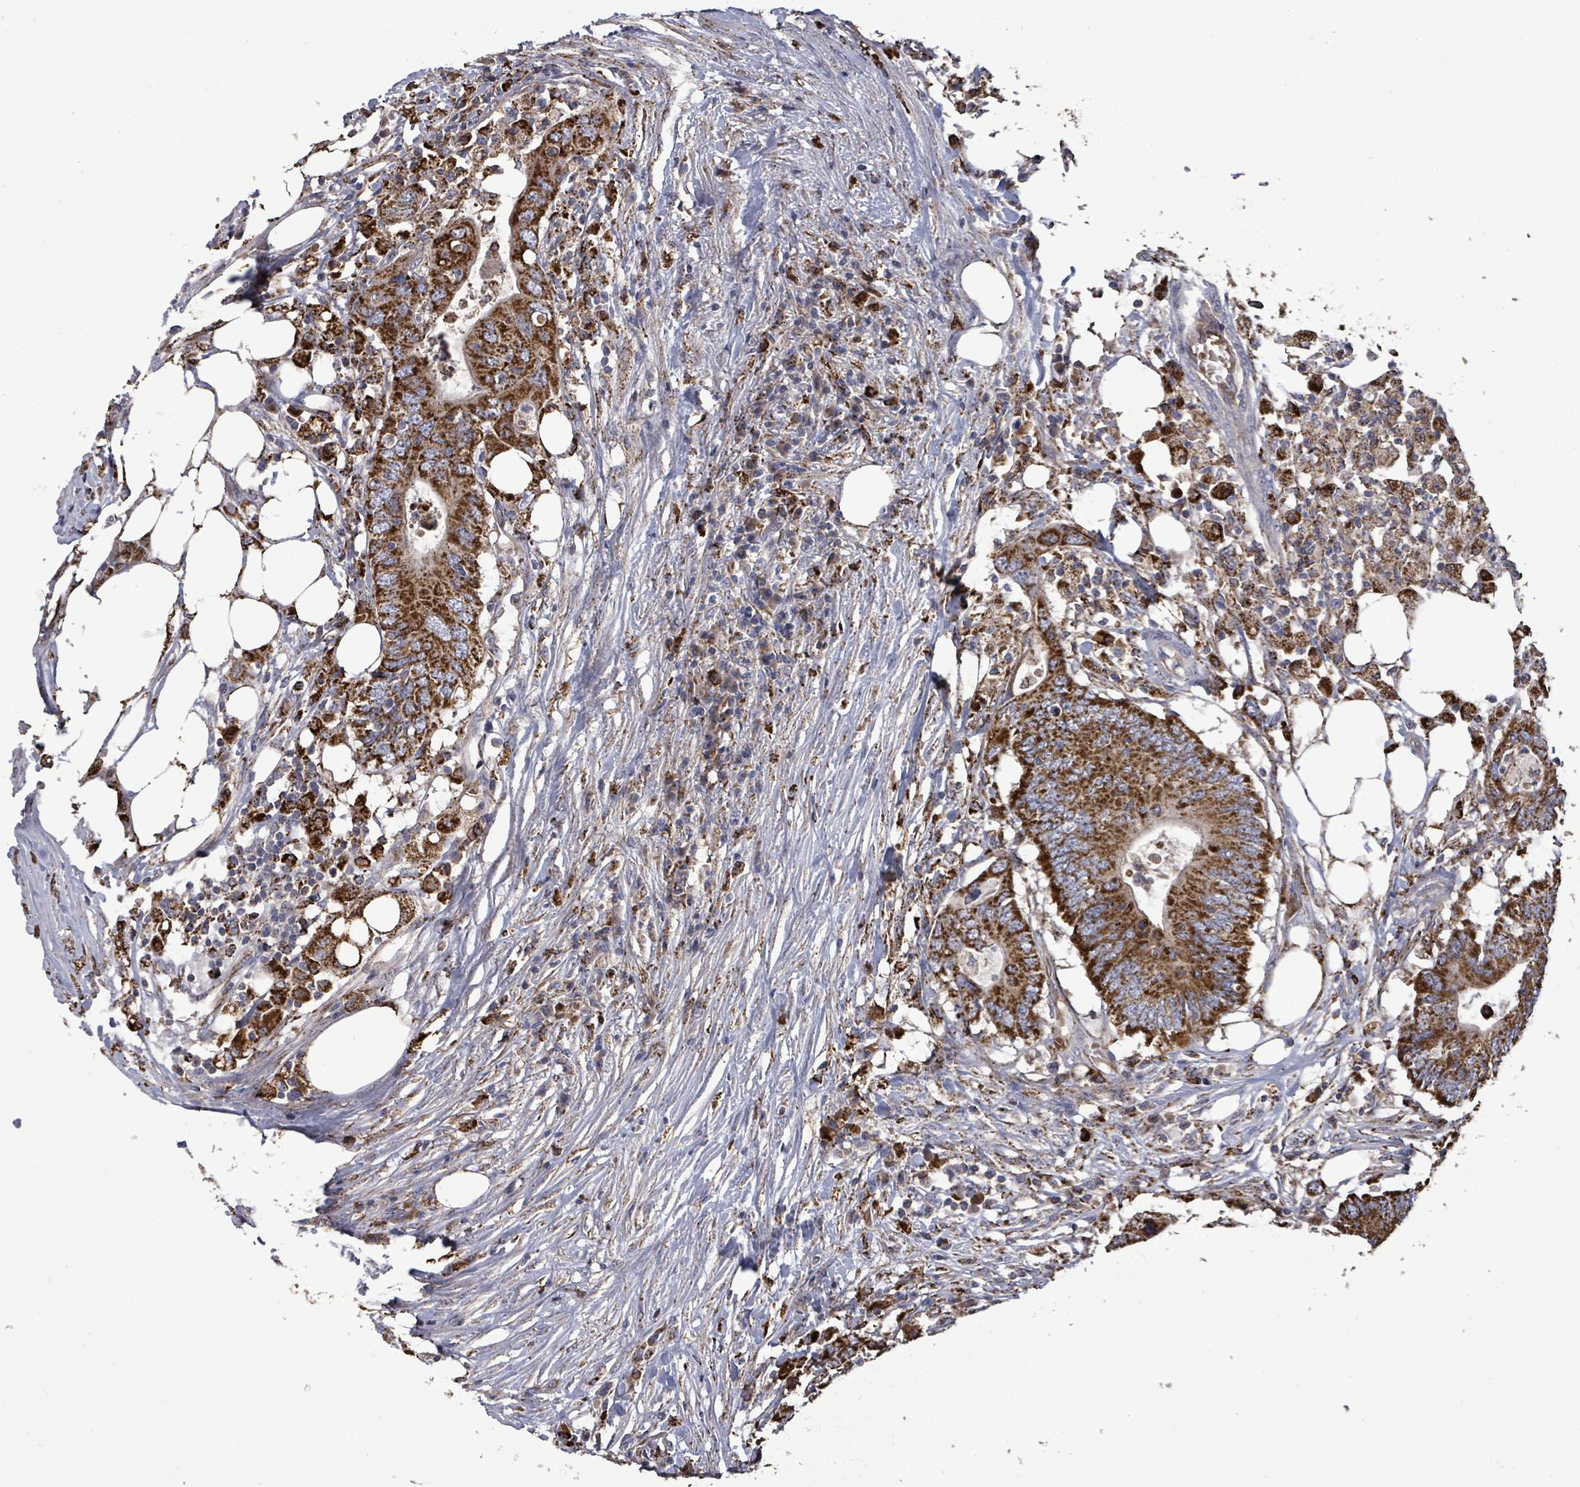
{"staining": {"intensity": "strong", "quantity": ">75%", "location": "cytoplasmic/membranous"}, "tissue": "colorectal cancer", "cell_type": "Tumor cells", "image_type": "cancer", "snomed": [{"axis": "morphology", "description": "Adenocarcinoma, NOS"}, {"axis": "topography", "description": "Colon"}], "caption": "Immunohistochemistry (IHC) image of neoplastic tissue: human colorectal cancer (adenocarcinoma) stained using immunohistochemistry exhibits high levels of strong protein expression localized specifically in the cytoplasmic/membranous of tumor cells, appearing as a cytoplasmic/membranous brown color.", "gene": "MTMR12", "patient": {"sex": "male", "age": 71}}